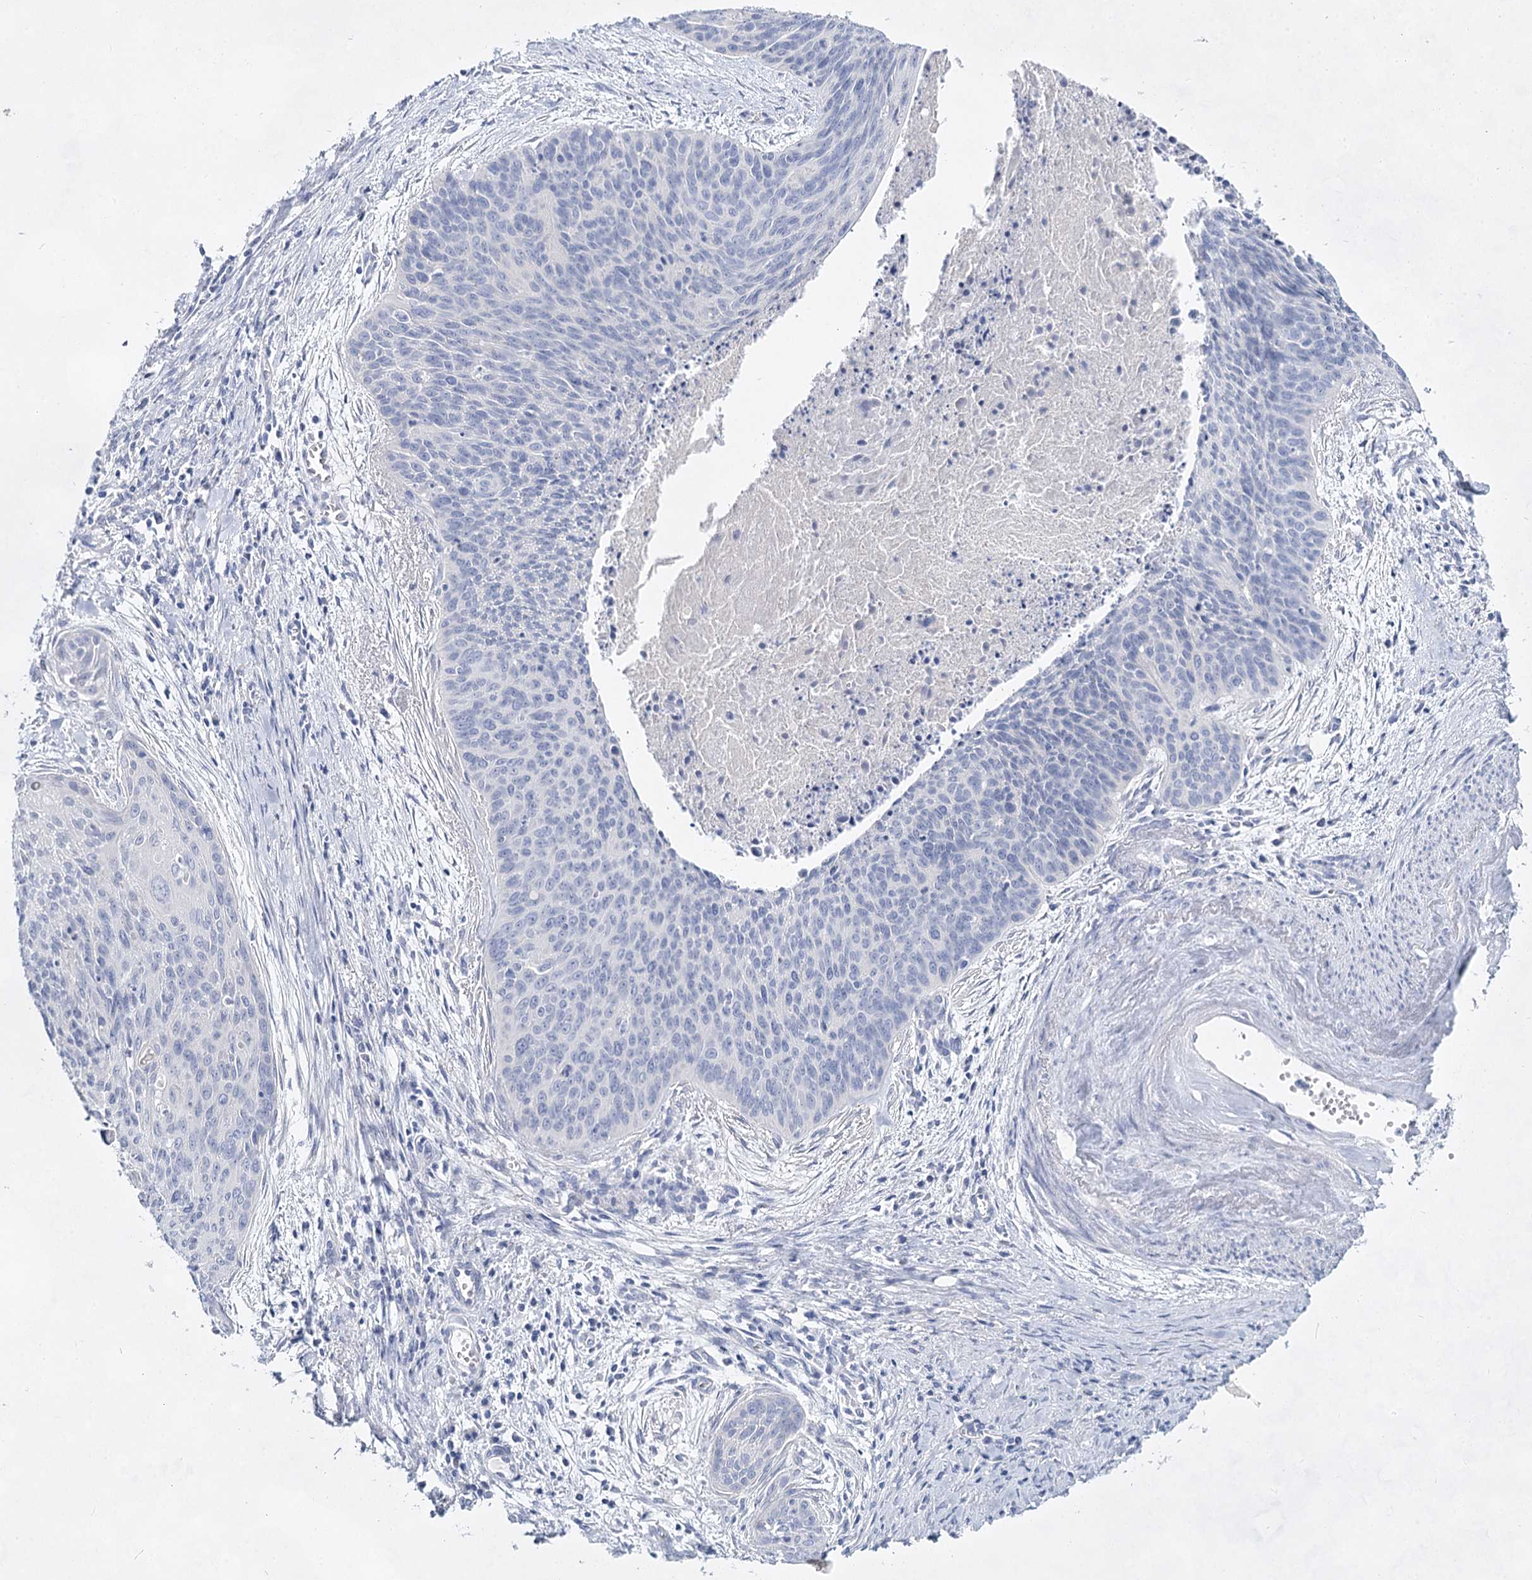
{"staining": {"intensity": "negative", "quantity": "none", "location": "none"}, "tissue": "cervical cancer", "cell_type": "Tumor cells", "image_type": "cancer", "snomed": [{"axis": "morphology", "description": "Squamous cell carcinoma, NOS"}, {"axis": "topography", "description": "Cervix"}], "caption": "DAB (3,3'-diaminobenzidine) immunohistochemical staining of human cervical squamous cell carcinoma reveals no significant expression in tumor cells. Brightfield microscopy of IHC stained with DAB (3,3'-diaminobenzidine) (brown) and hematoxylin (blue), captured at high magnification.", "gene": "SLC17A2", "patient": {"sex": "female", "age": 55}}